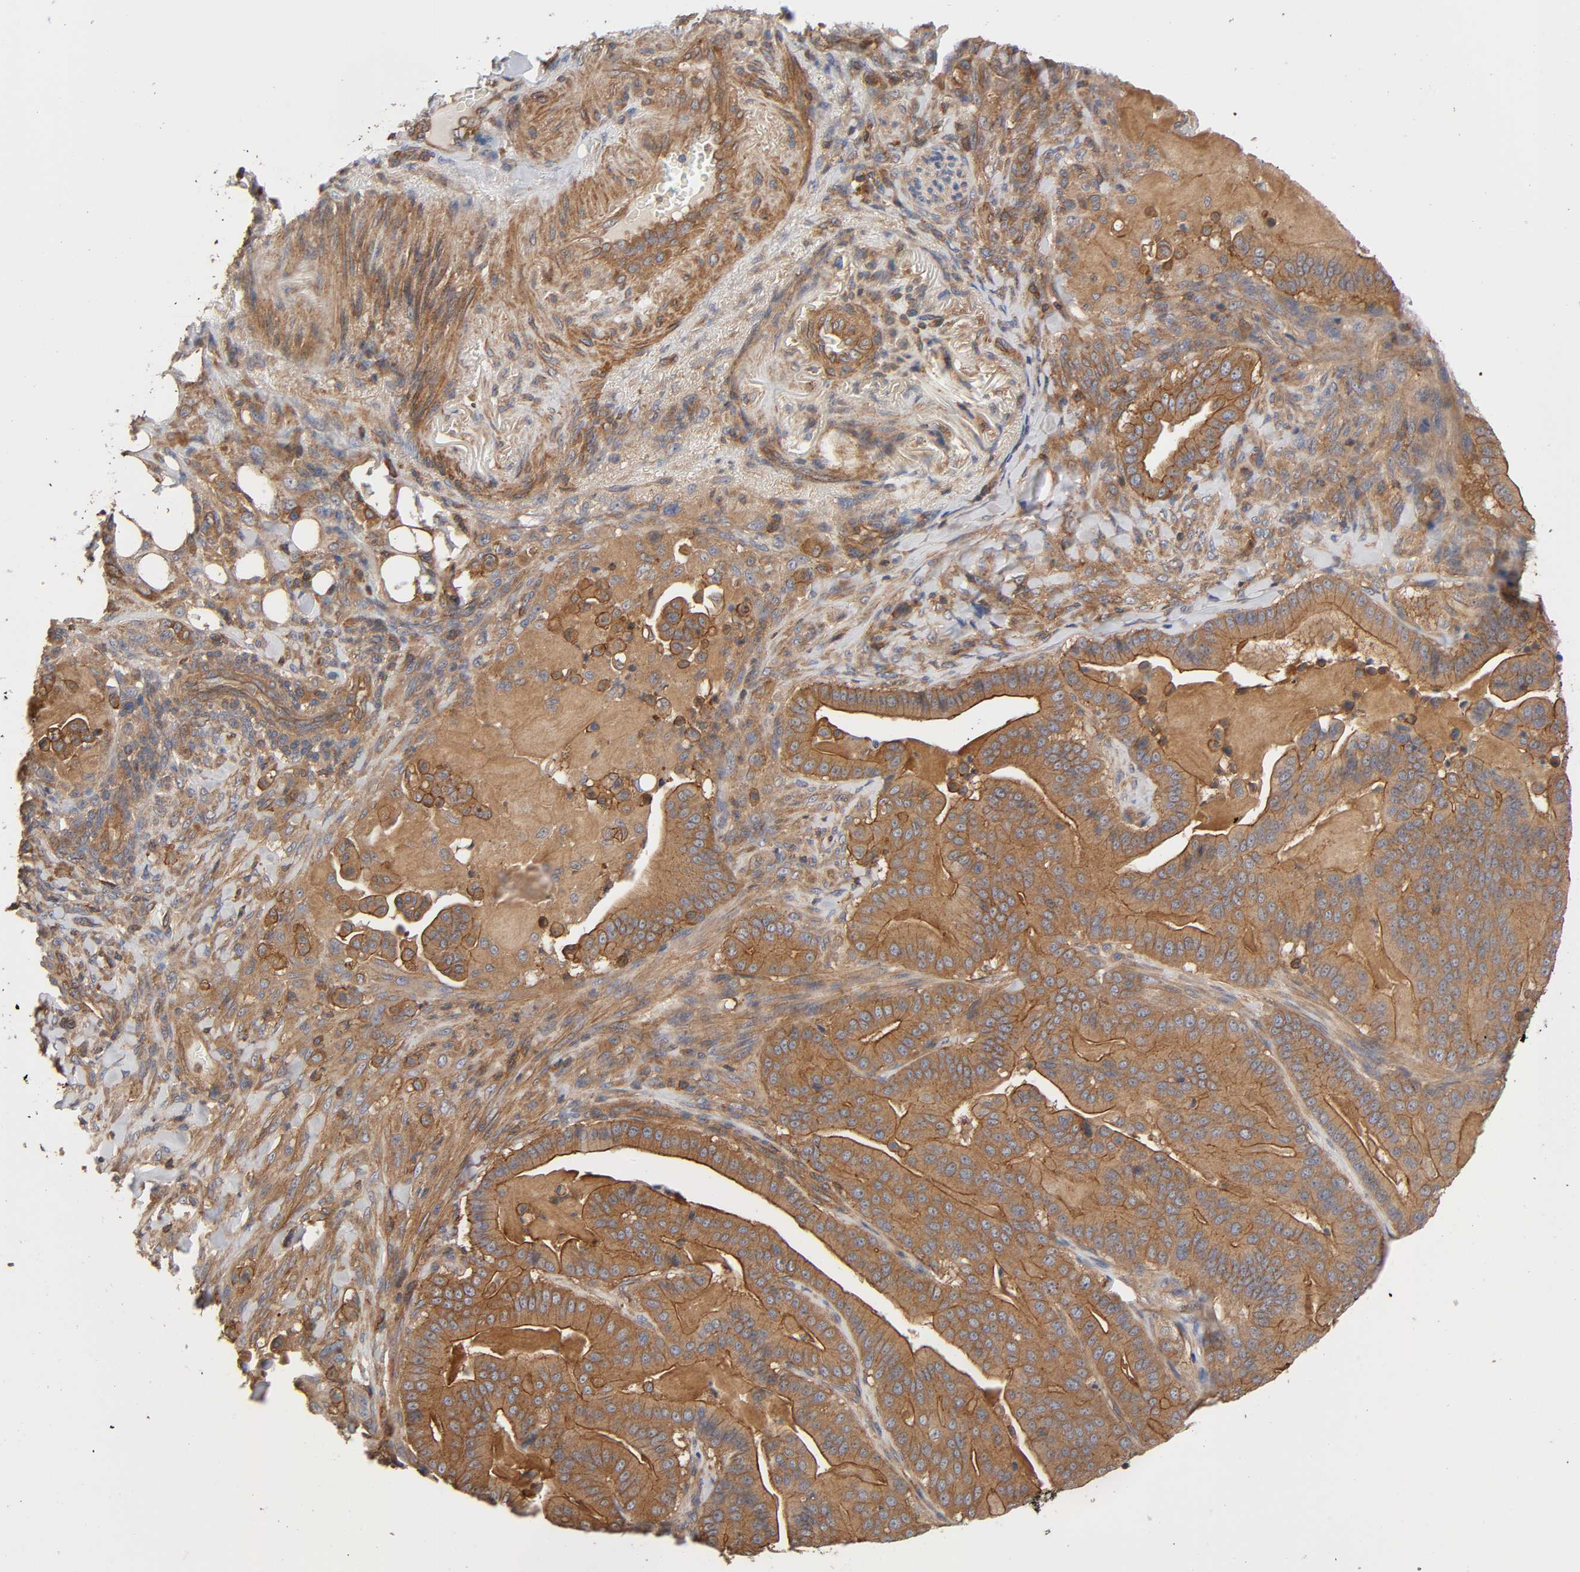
{"staining": {"intensity": "moderate", "quantity": ">75%", "location": "cytoplasmic/membranous"}, "tissue": "pancreatic cancer", "cell_type": "Tumor cells", "image_type": "cancer", "snomed": [{"axis": "morphology", "description": "Adenocarcinoma, NOS"}, {"axis": "topography", "description": "Pancreas"}], "caption": "IHC histopathology image of human adenocarcinoma (pancreatic) stained for a protein (brown), which displays medium levels of moderate cytoplasmic/membranous expression in about >75% of tumor cells.", "gene": "LAMTOR2", "patient": {"sex": "male", "age": 63}}